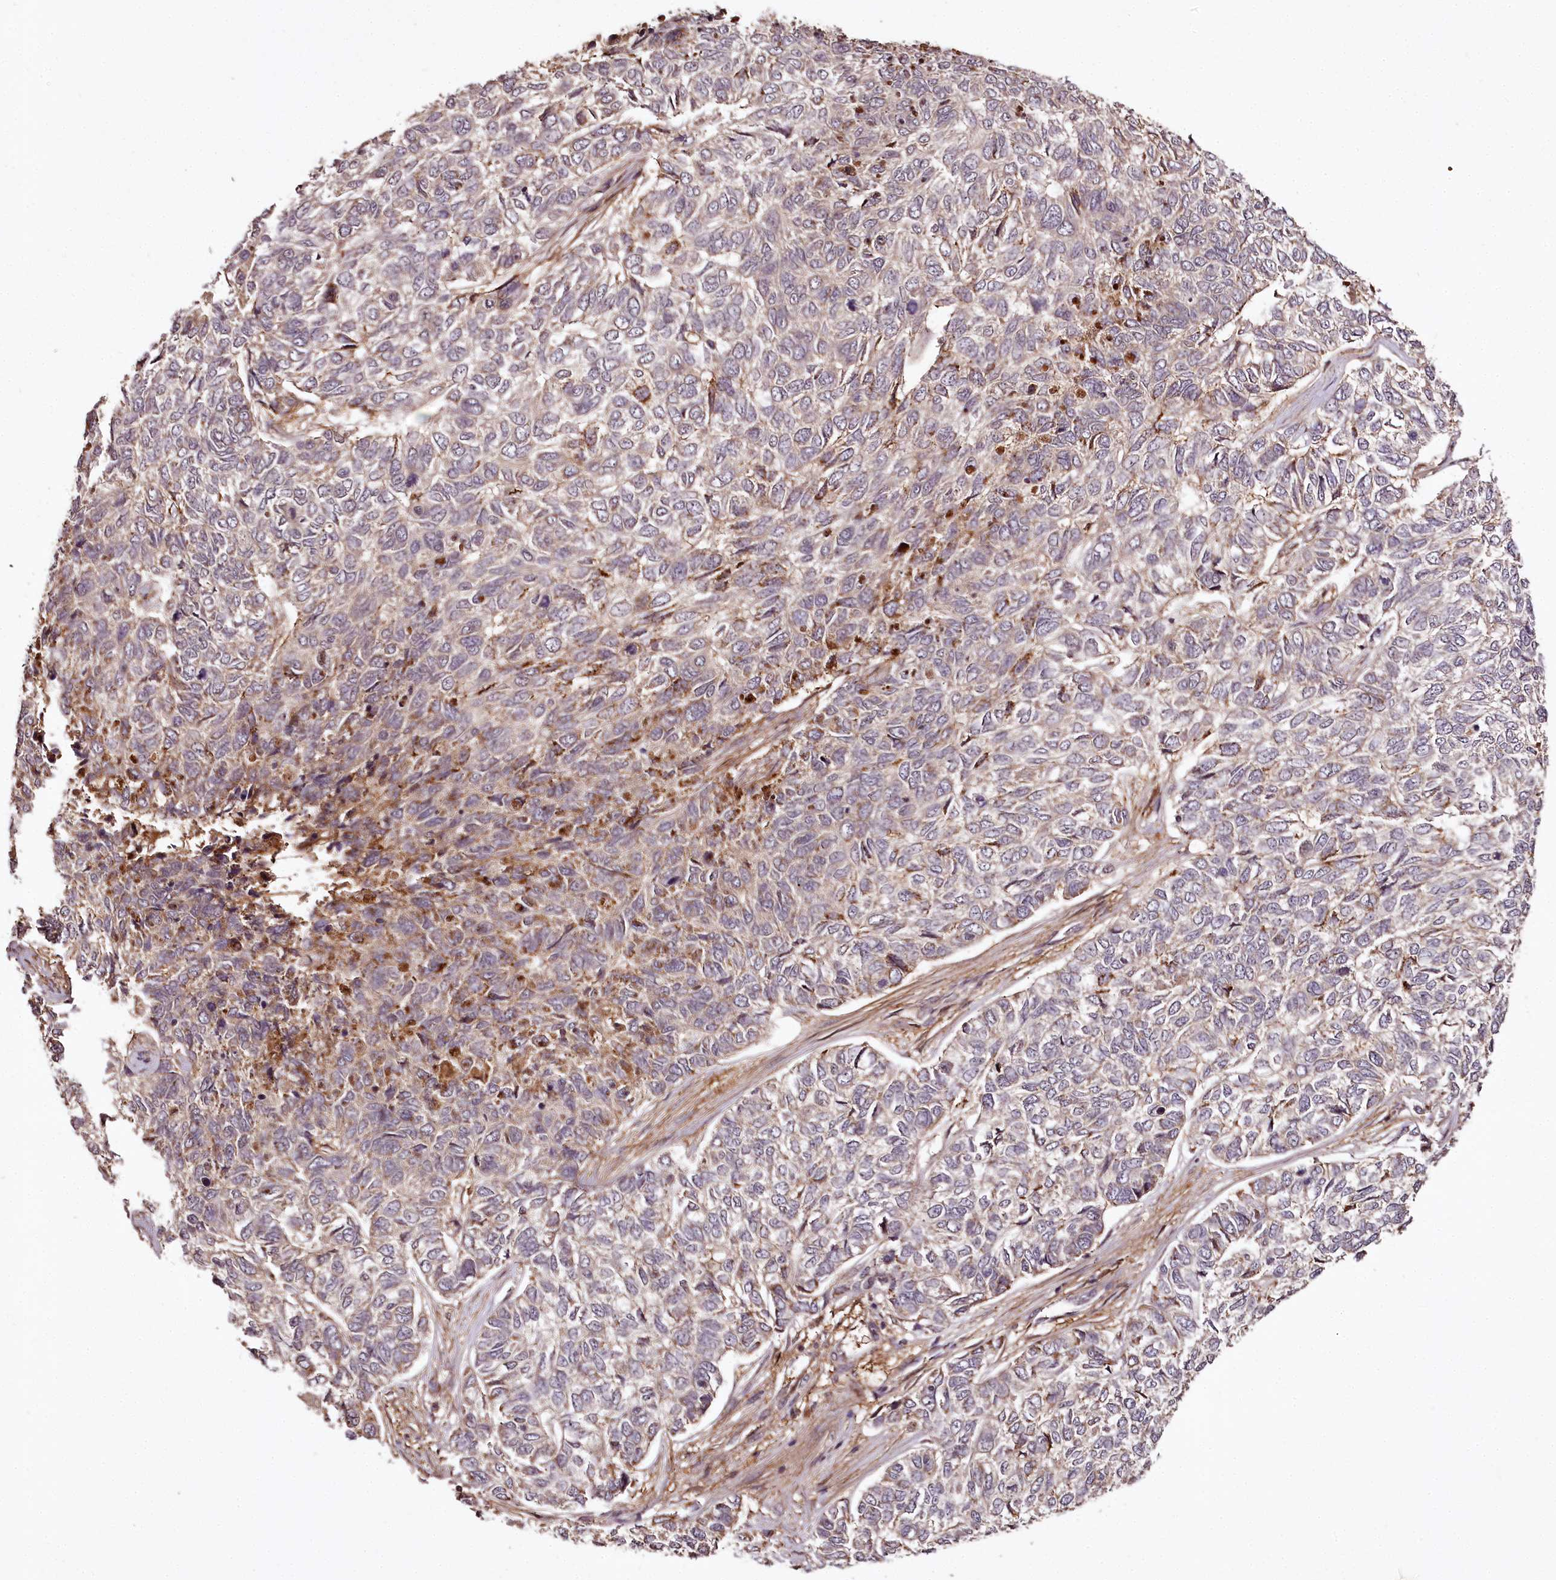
{"staining": {"intensity": "negative", "quantity": "none", "location": "none"}, "tissue": "skin cancer", "cell_type": "Tumor cells", "image_type": "cancer", "snomed": [{"axis": "morphology", "description": "Basal cell carcinoma"}, {"axis": "topography", "description": "Skin"}], "caption": "DAB (3,3'-diaminobenzidine) immunohistochemical staining of human basal cell carcinoma (skin) demonstrates no significant expression in tumor cells.", "gene": "TTC12", "patient": {"sex": "female", "age": 65}}